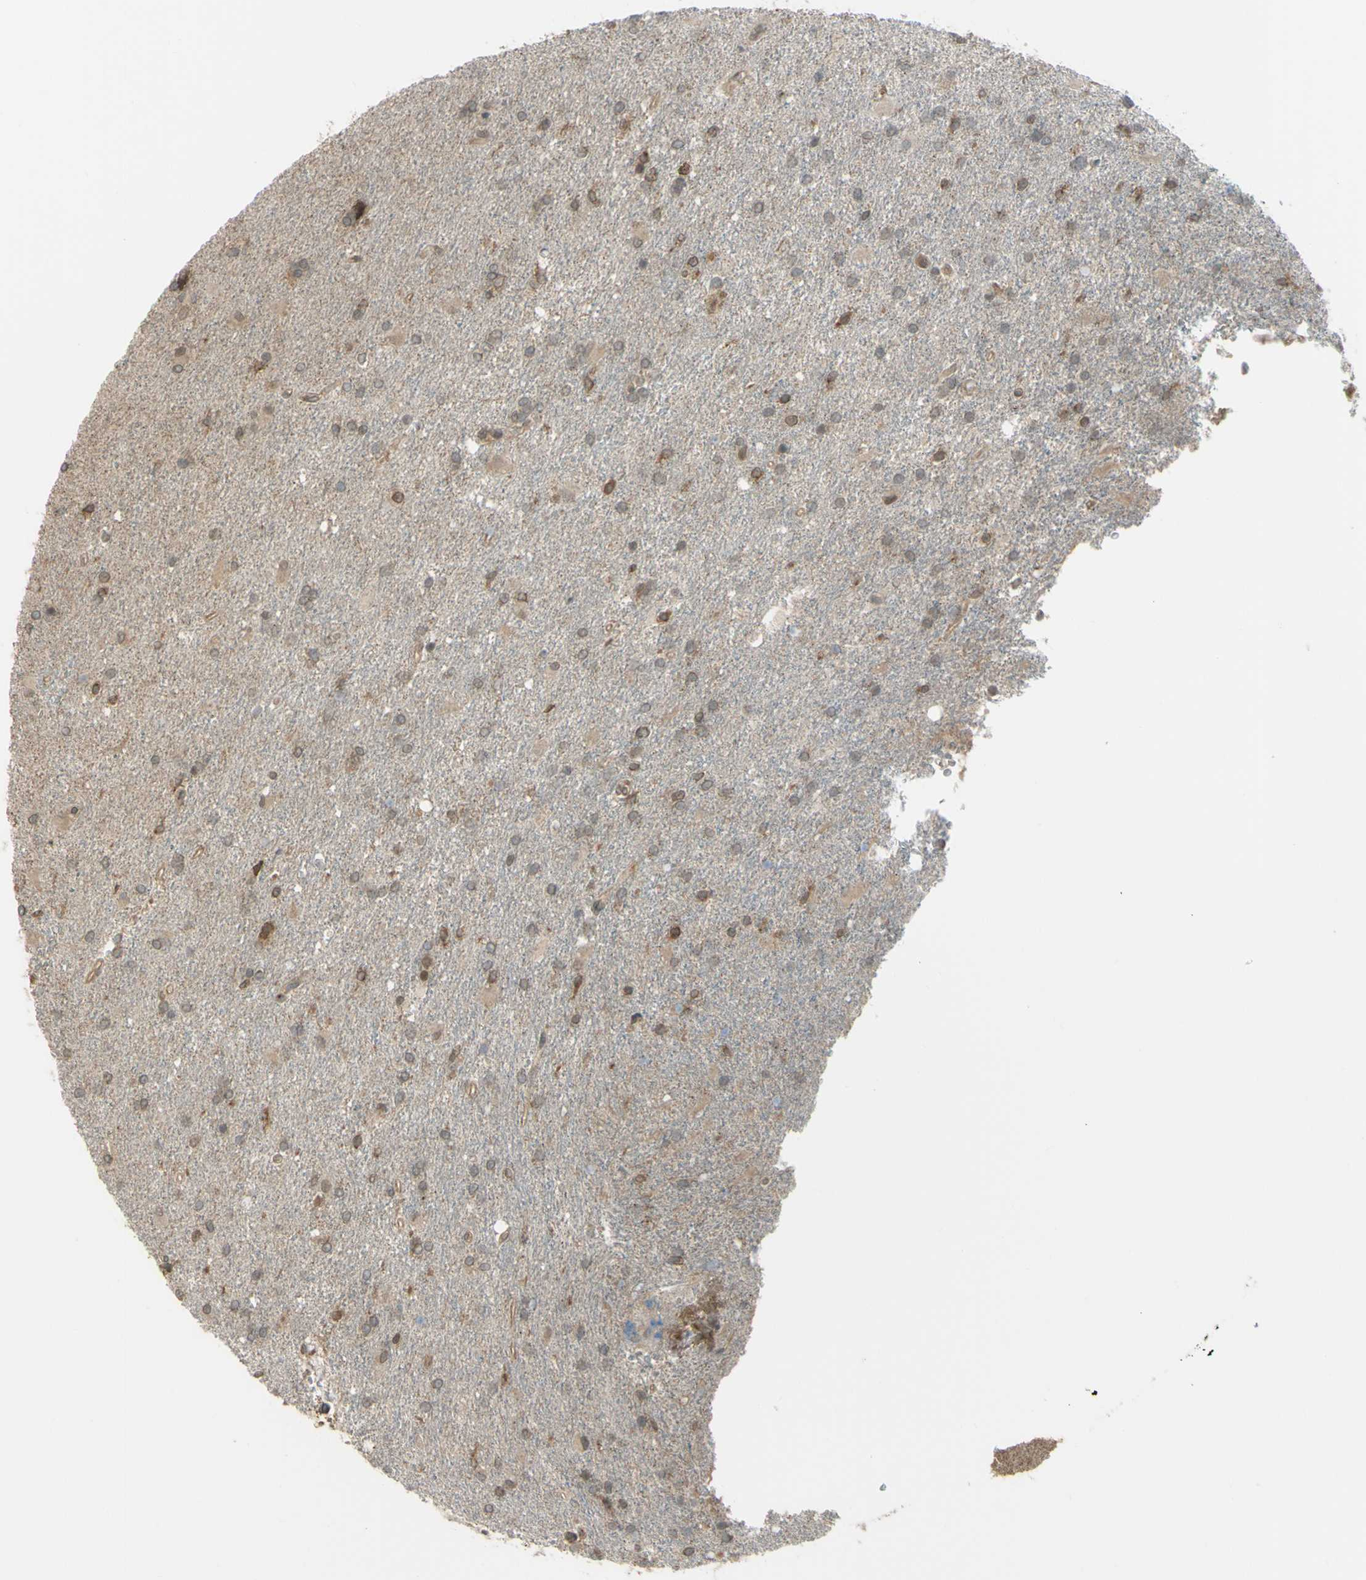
{"staining": {"intensity": "weak", "quantity": "25%-75%", "location": "cytoplasmic/membranous"}, "tissue": "glioma", "cell_type": "Tumor cells", "image_type": "cancer", "snomed": [{"axis": "morphology", "description": "Glioma, malignant, High grade"}, {"axis": "topography", "description": "Brain"}], "caption": "High-grade glioma (malignant) stained with a protein marker displays weak staining in tumor cells.", "gene": "FLII", "patient": {"sex": "male", "age": 71}}